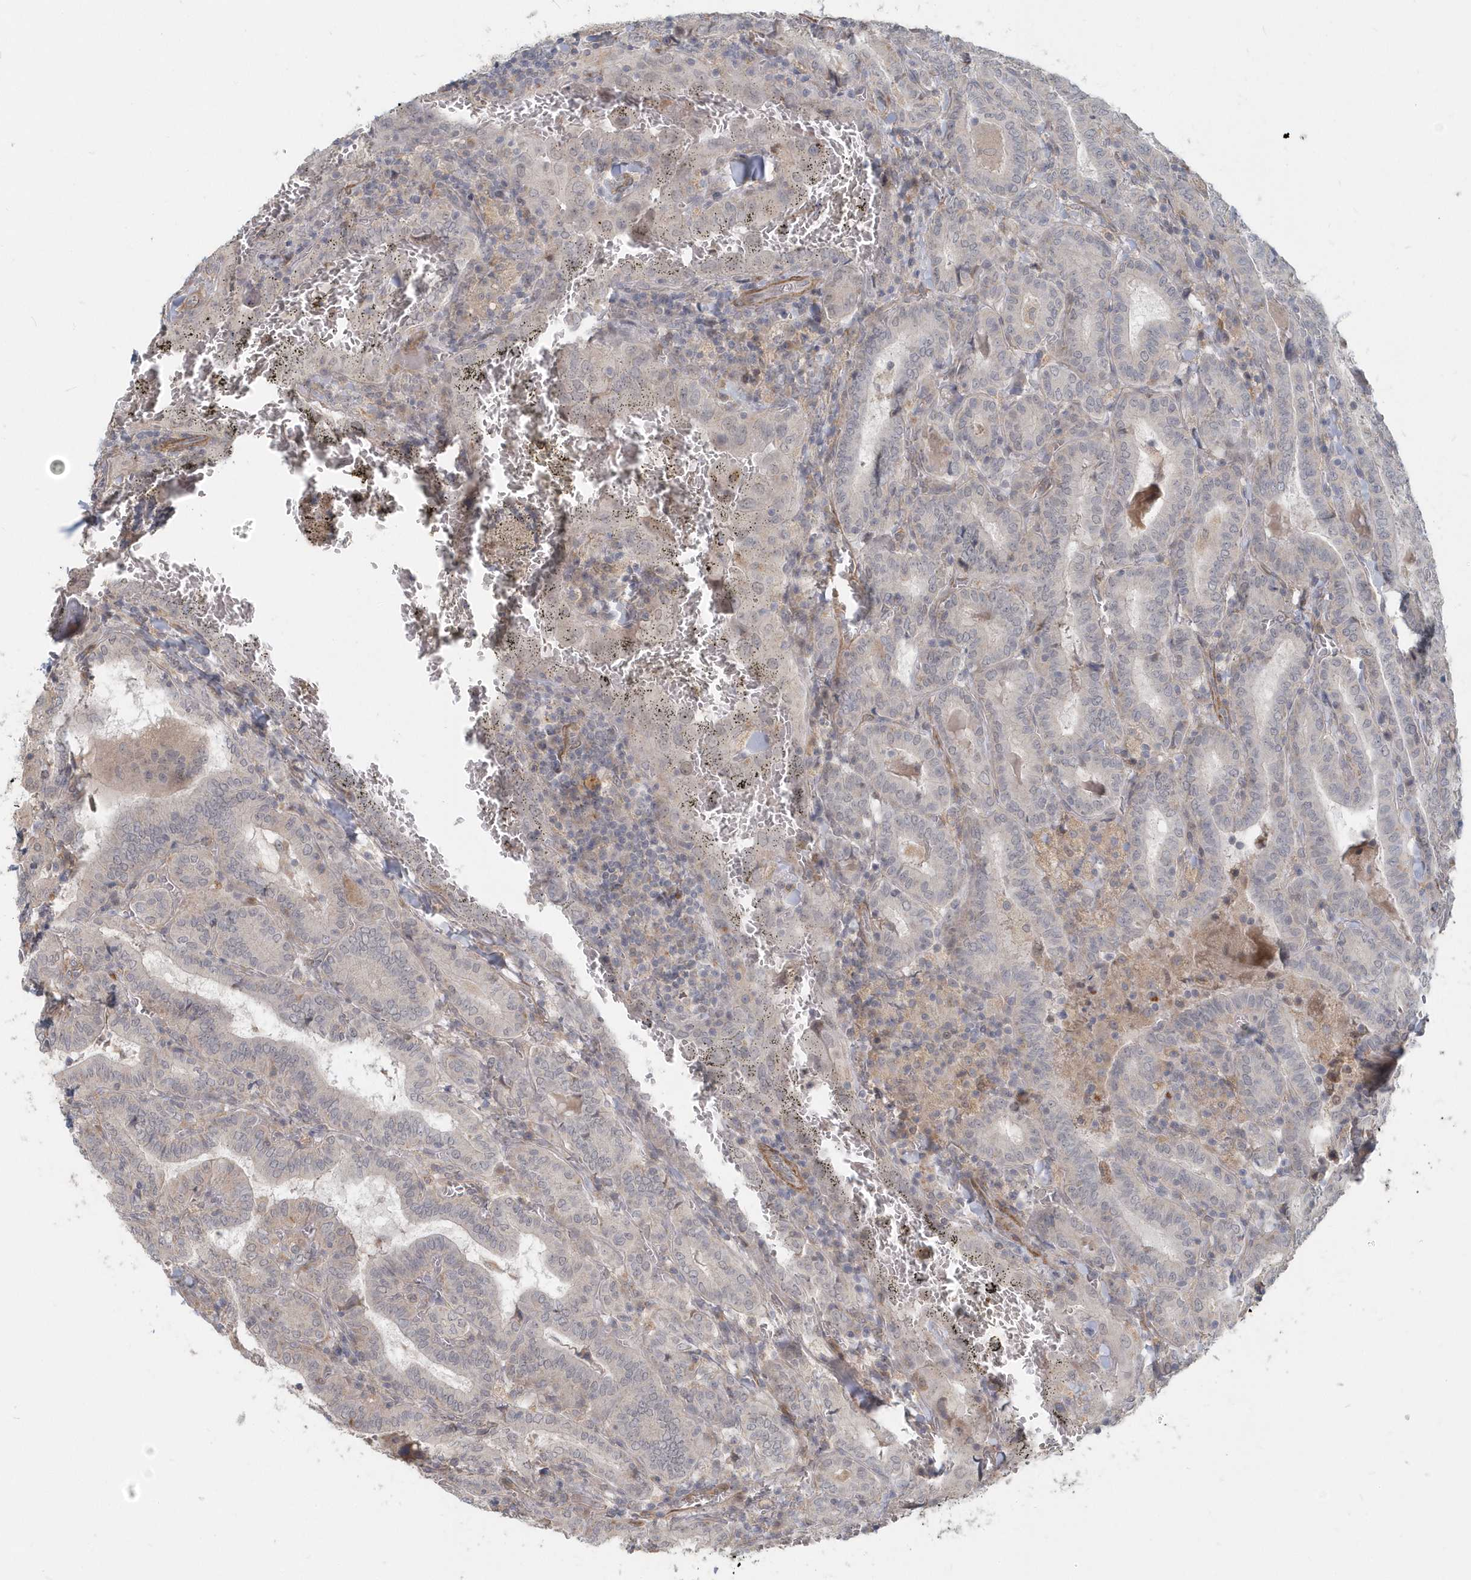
{"staining": {"intensity": "negative", "quantity": "none", "location": "none"}, "tissue": "thyroid cancer", "cell_type": "Tumor cells", "image_type": "cancer", "snomed": [{"axis": "morphology", "description": "Papillary adenocarcinoma, NOS"}, {"axis": "topography", "description": "Thyroid gland"}], "caption": "Immunohistochemistry (IHC) of human thyroid cancer (papillary adenocarcinoma) displays no staining in tumor cells.", "gene": "NAPB", "patient": {"sex": "female", "age": 72}}